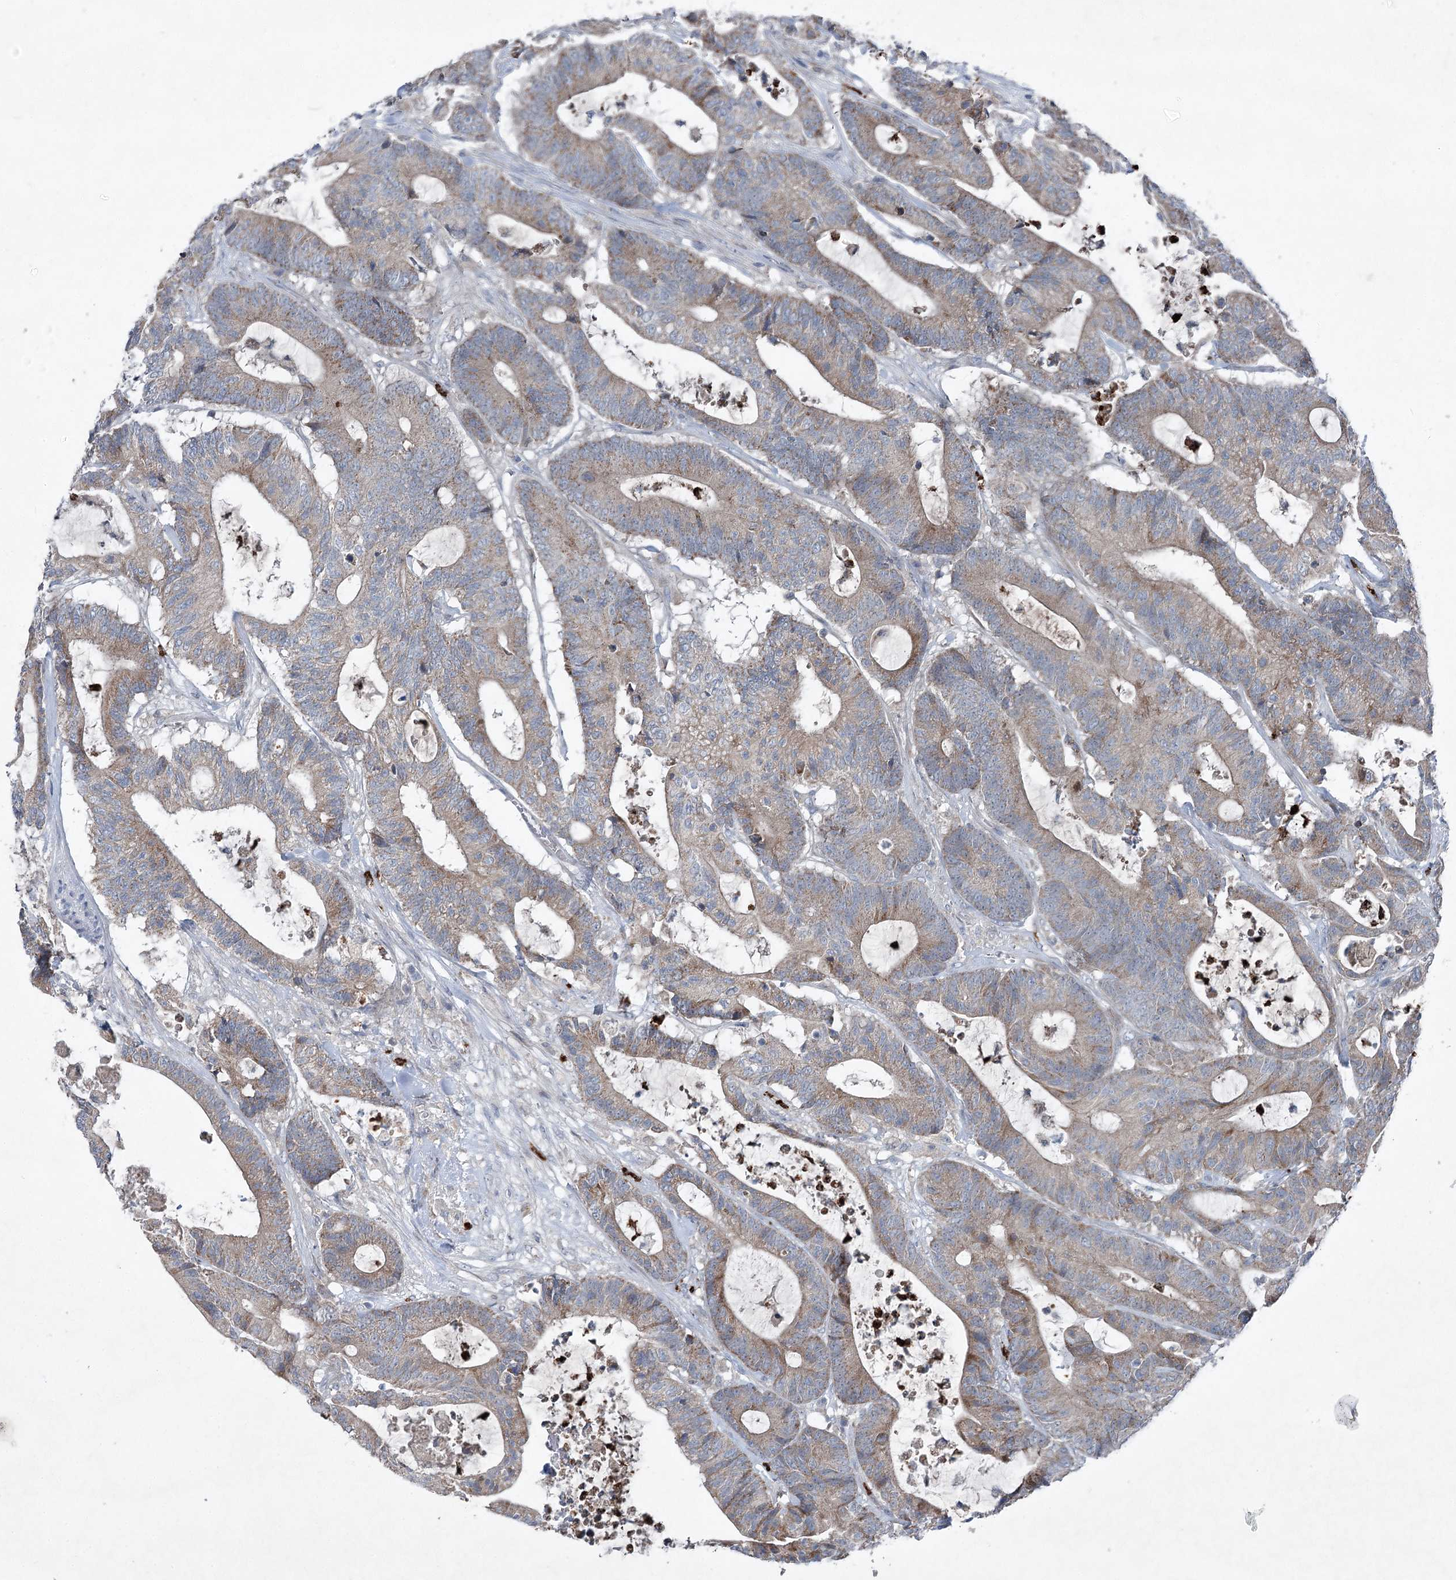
{"staining": {"intensity": "weak", "quantity": "25%-75%", "location": "cytoplasmic/membranous"}, "tissue": "colorectal cancer", "cell_type": "Tumor cells", "image_type": "cancer", "snomed": [{"axis": "morphology", "description": "Adenocarcinoma, NOS"}, {"axis": "topography", "description": "Colon"}], "caption": "The image displays staining of colorectal cancer, revealing weak cytoplasmic/membranous protein positivity (brown color) within tumor cells. (Stains: DAB in brown, nuclei in blue, Microscopy: brightfield microscopy at high magnification).", "gene": "PLA2G12A", "patient": {"sex": "female", "age": 84}}